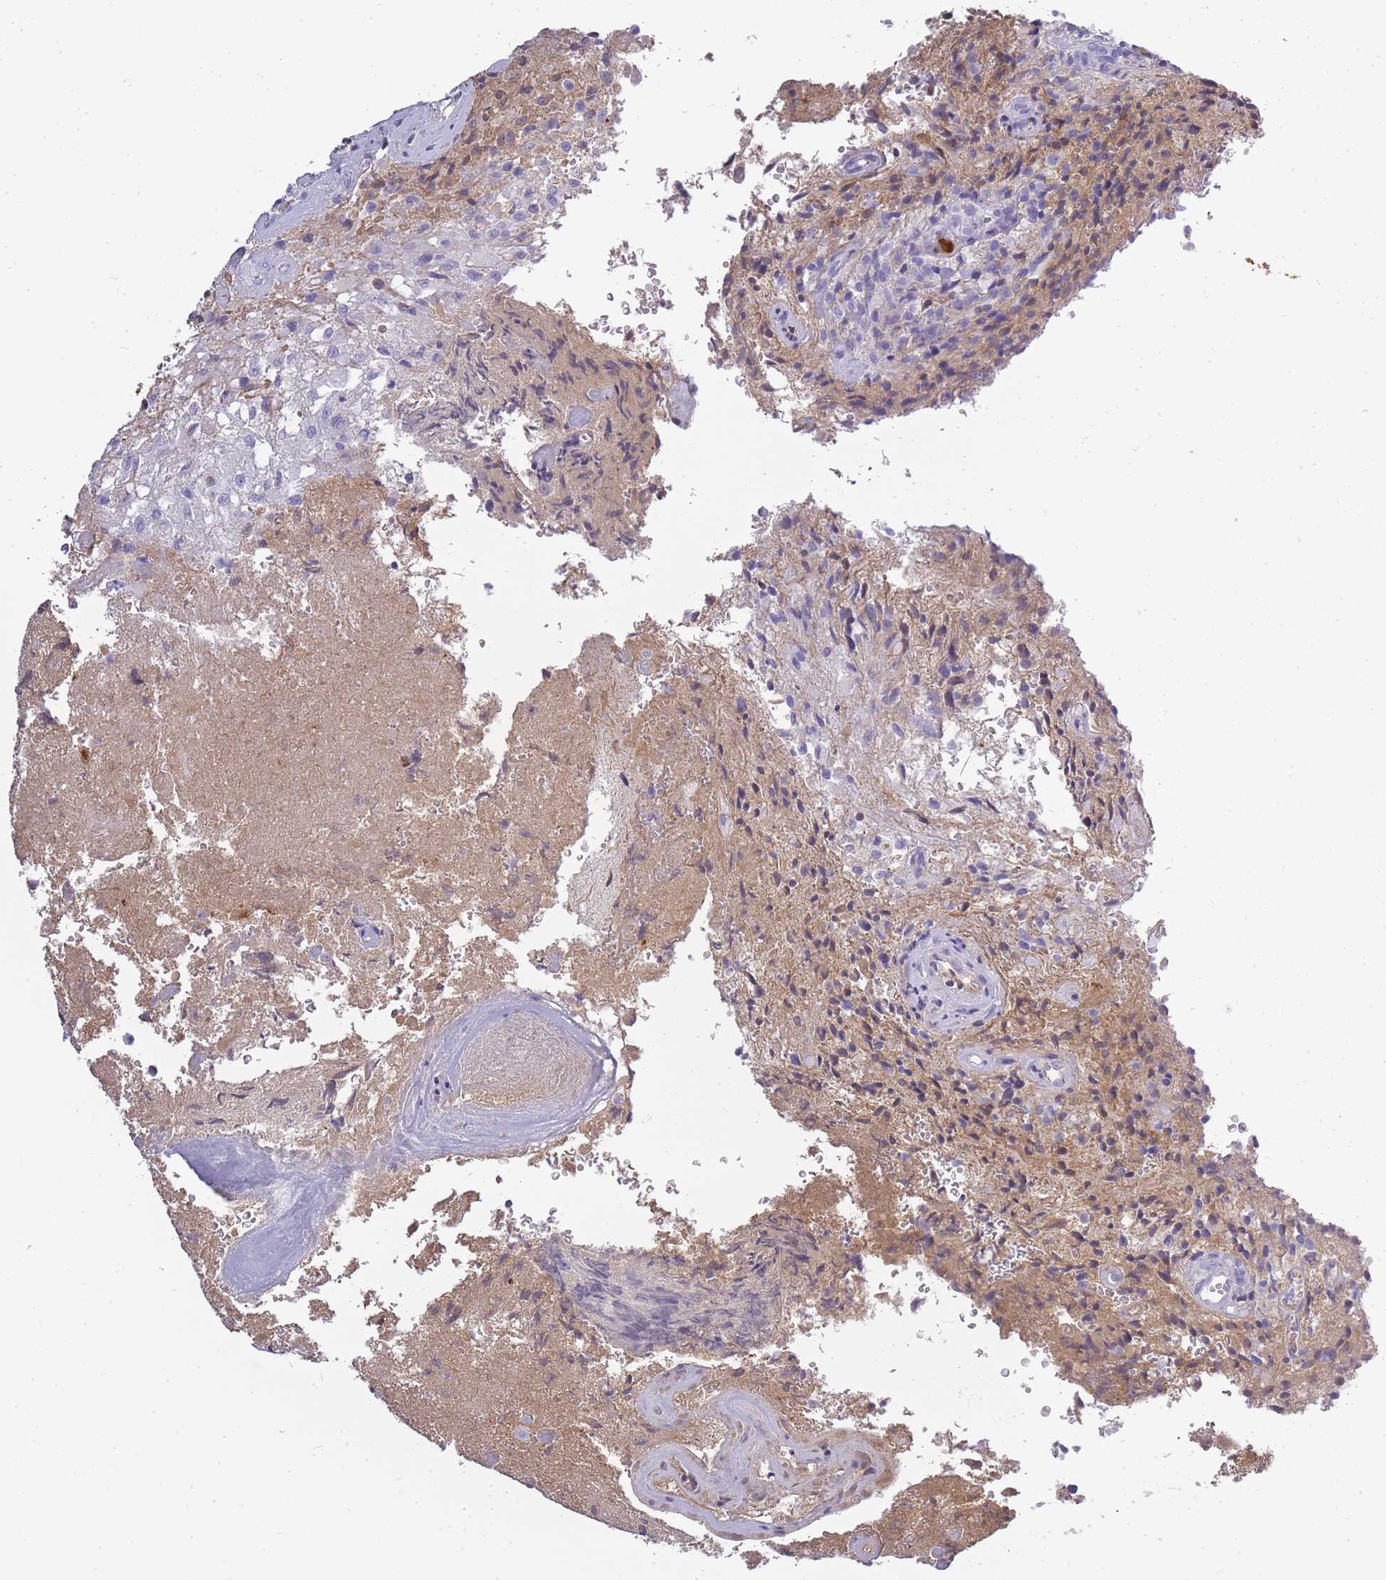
{"staining": {"intensity": "weak", "quantity": "<25%", "location": "cytoplasmic/membranous"}, "tissue": "glioma", "cell_type": "Tumor cells", "image_type": "cancer", "snomed": [{"axis": "morphology", "description": "Normal tissue, NOS"}, {"axis": "morphology", "description": "Glioma, malignant, High grade"}, {"axis": "topography", "description": "Cerebral cortex"}], "caption": "There is no significant staining in tumor cells of malignant glioma (high-grade). (IHC, brightfield microscopy, high magnification).", "gene": "IGKV1D-42", "patient": {"sex": "male", "age": 56}}